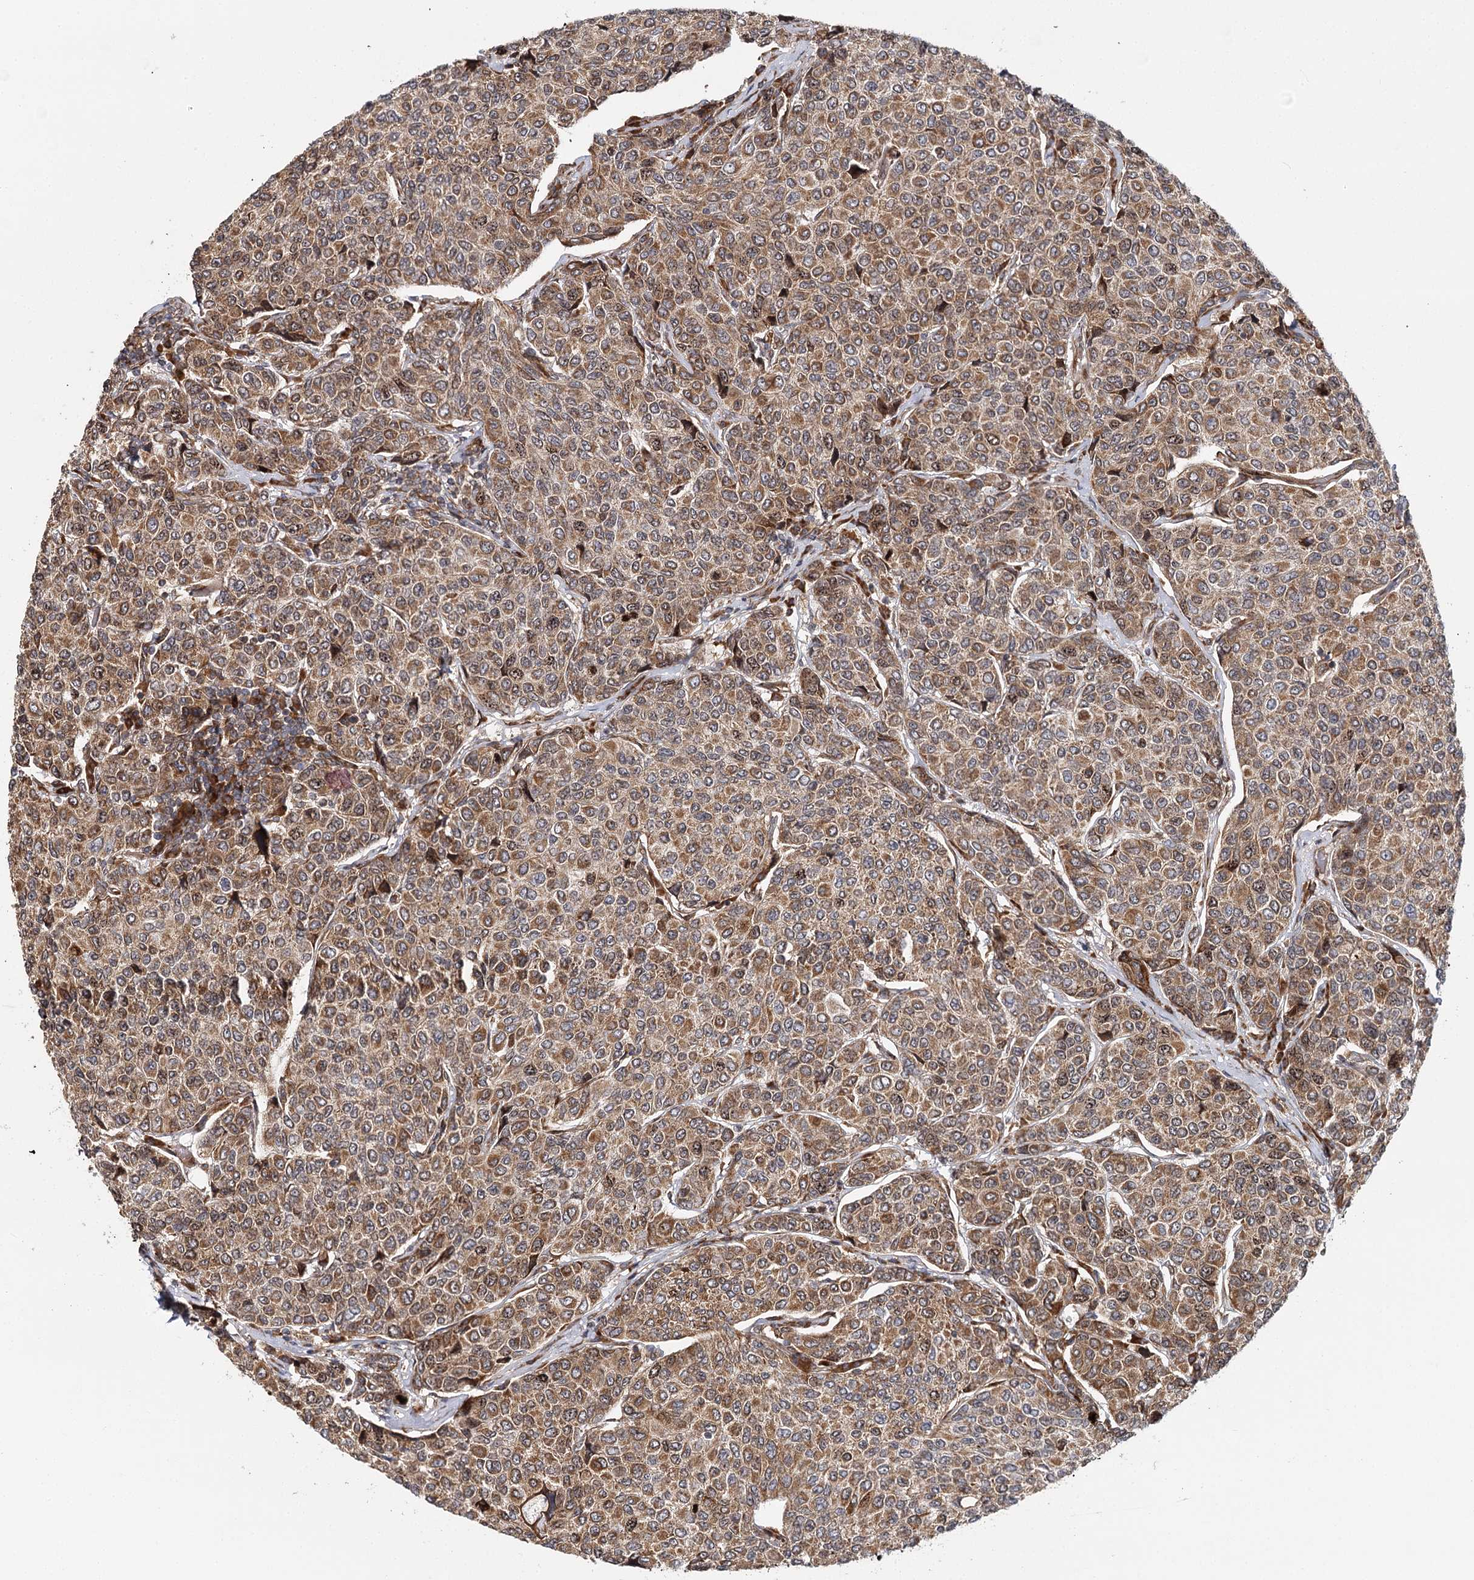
{"staining": {"intensity": "moderate", "quantity": ">75%", "location": "cytoplasmic/membranous"}, "tissue": "breast cancer", "cell_type": "Tumor cells", "image_type": "cancer", "snomed": [{"axis": "morphology", "description": "Duct carcinoma"}, {"axis": "topography", "description": "Breast"}], "caption": "Immunohistochemical staining of human breast infiltrating ductal carcinoma exhibits medium levels of moderate cytoplasmic/membranous expression in about >75% of tumor cells.", "gene": "MKNK1", "patient": {"sex": "female", "age": 55}}